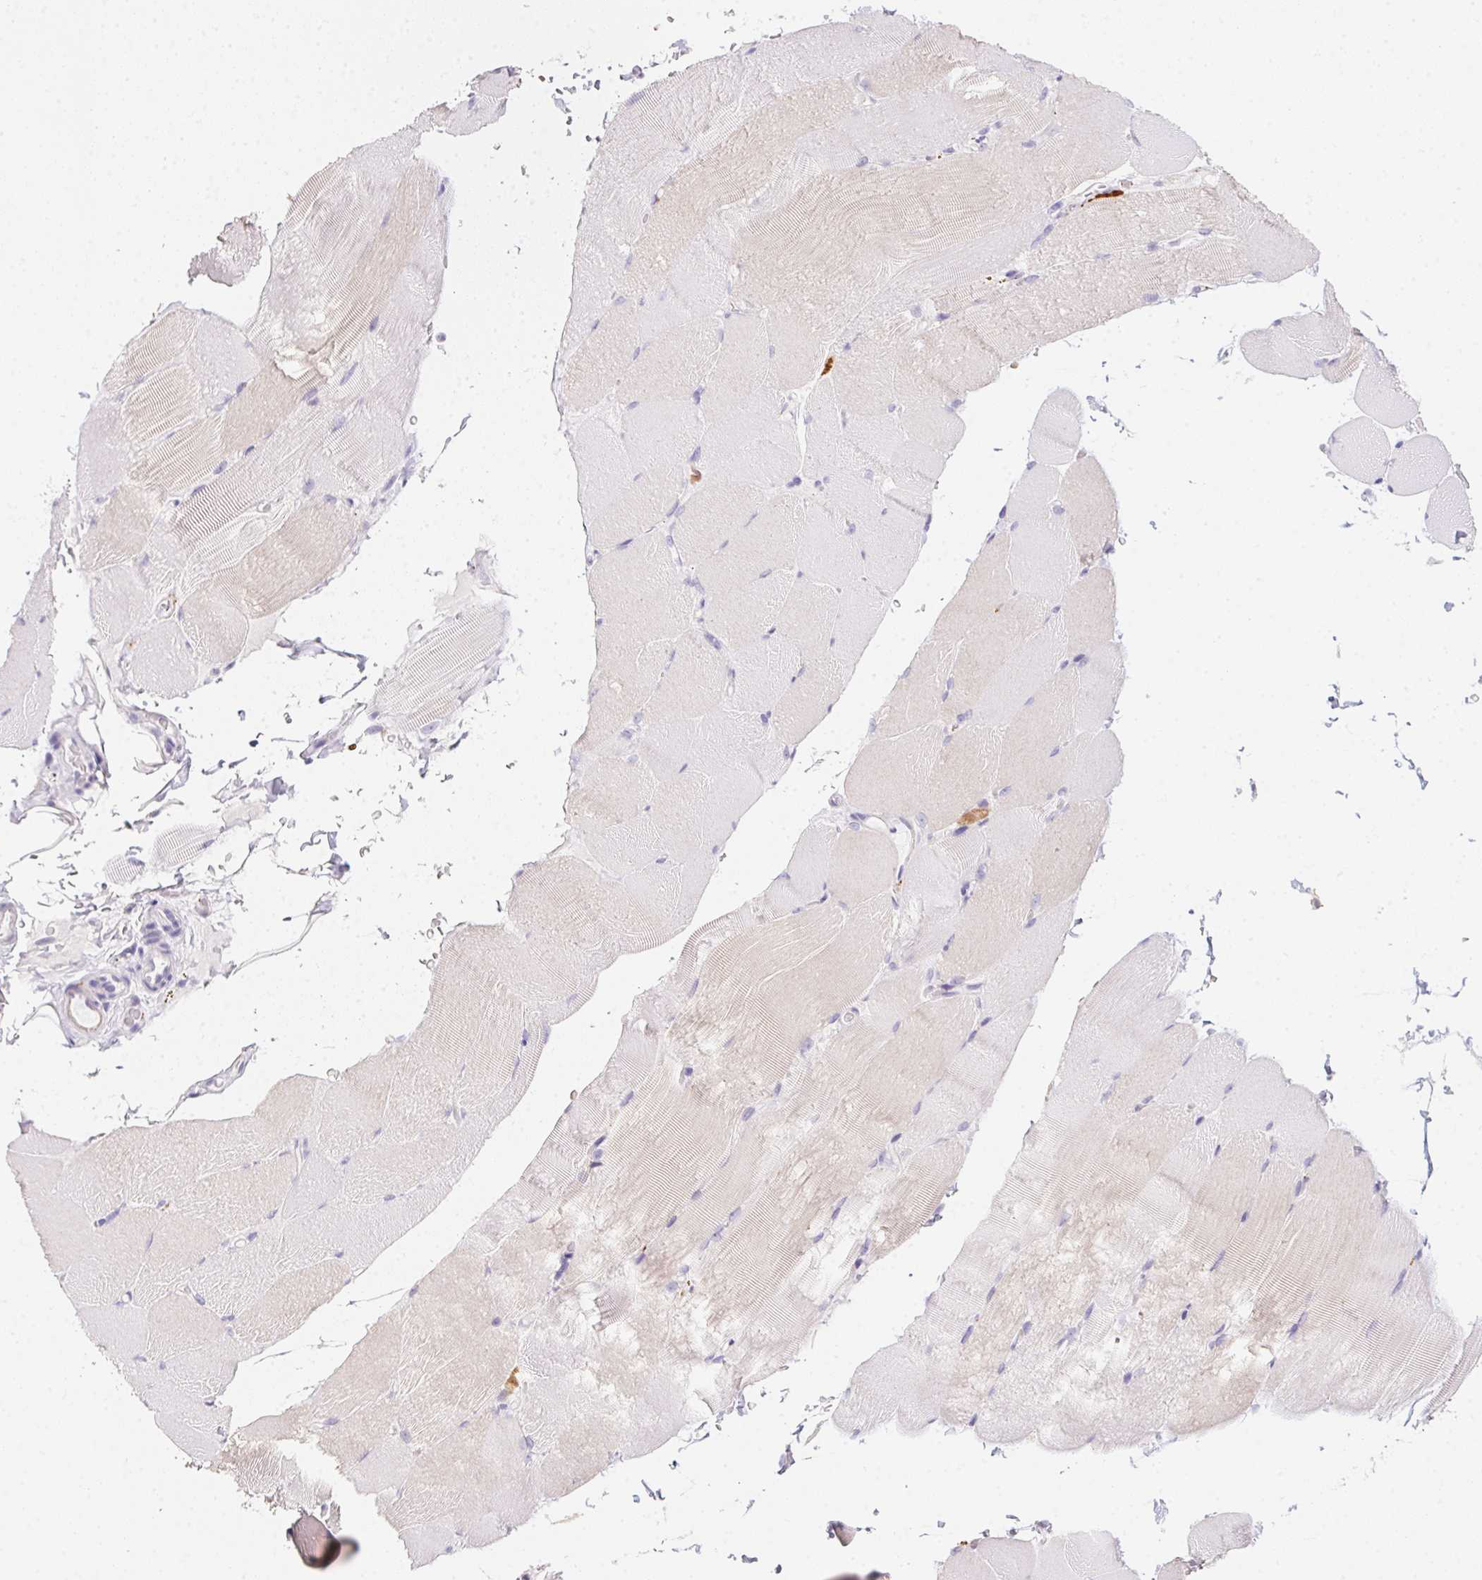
{"staining": {"intensity": "weak", "quantity": "<25%", "location": "cytoplasmic/membranous"}, "tissue": "skeletal muscle", "cell_type": "Myocytes", "image_type": "normal", "snomed": [{"axis": "morphology", "description": "Normal tissue, NOS"}, {"axis": "topography", "description": "Skeletal muscle"}], "caption": "Skeletal muscle stained for a protein using immunohistochemistry demonstrates no staining myocytes.", "gene": "MYL4", "patient": {"sex": "female", "age": 37}}